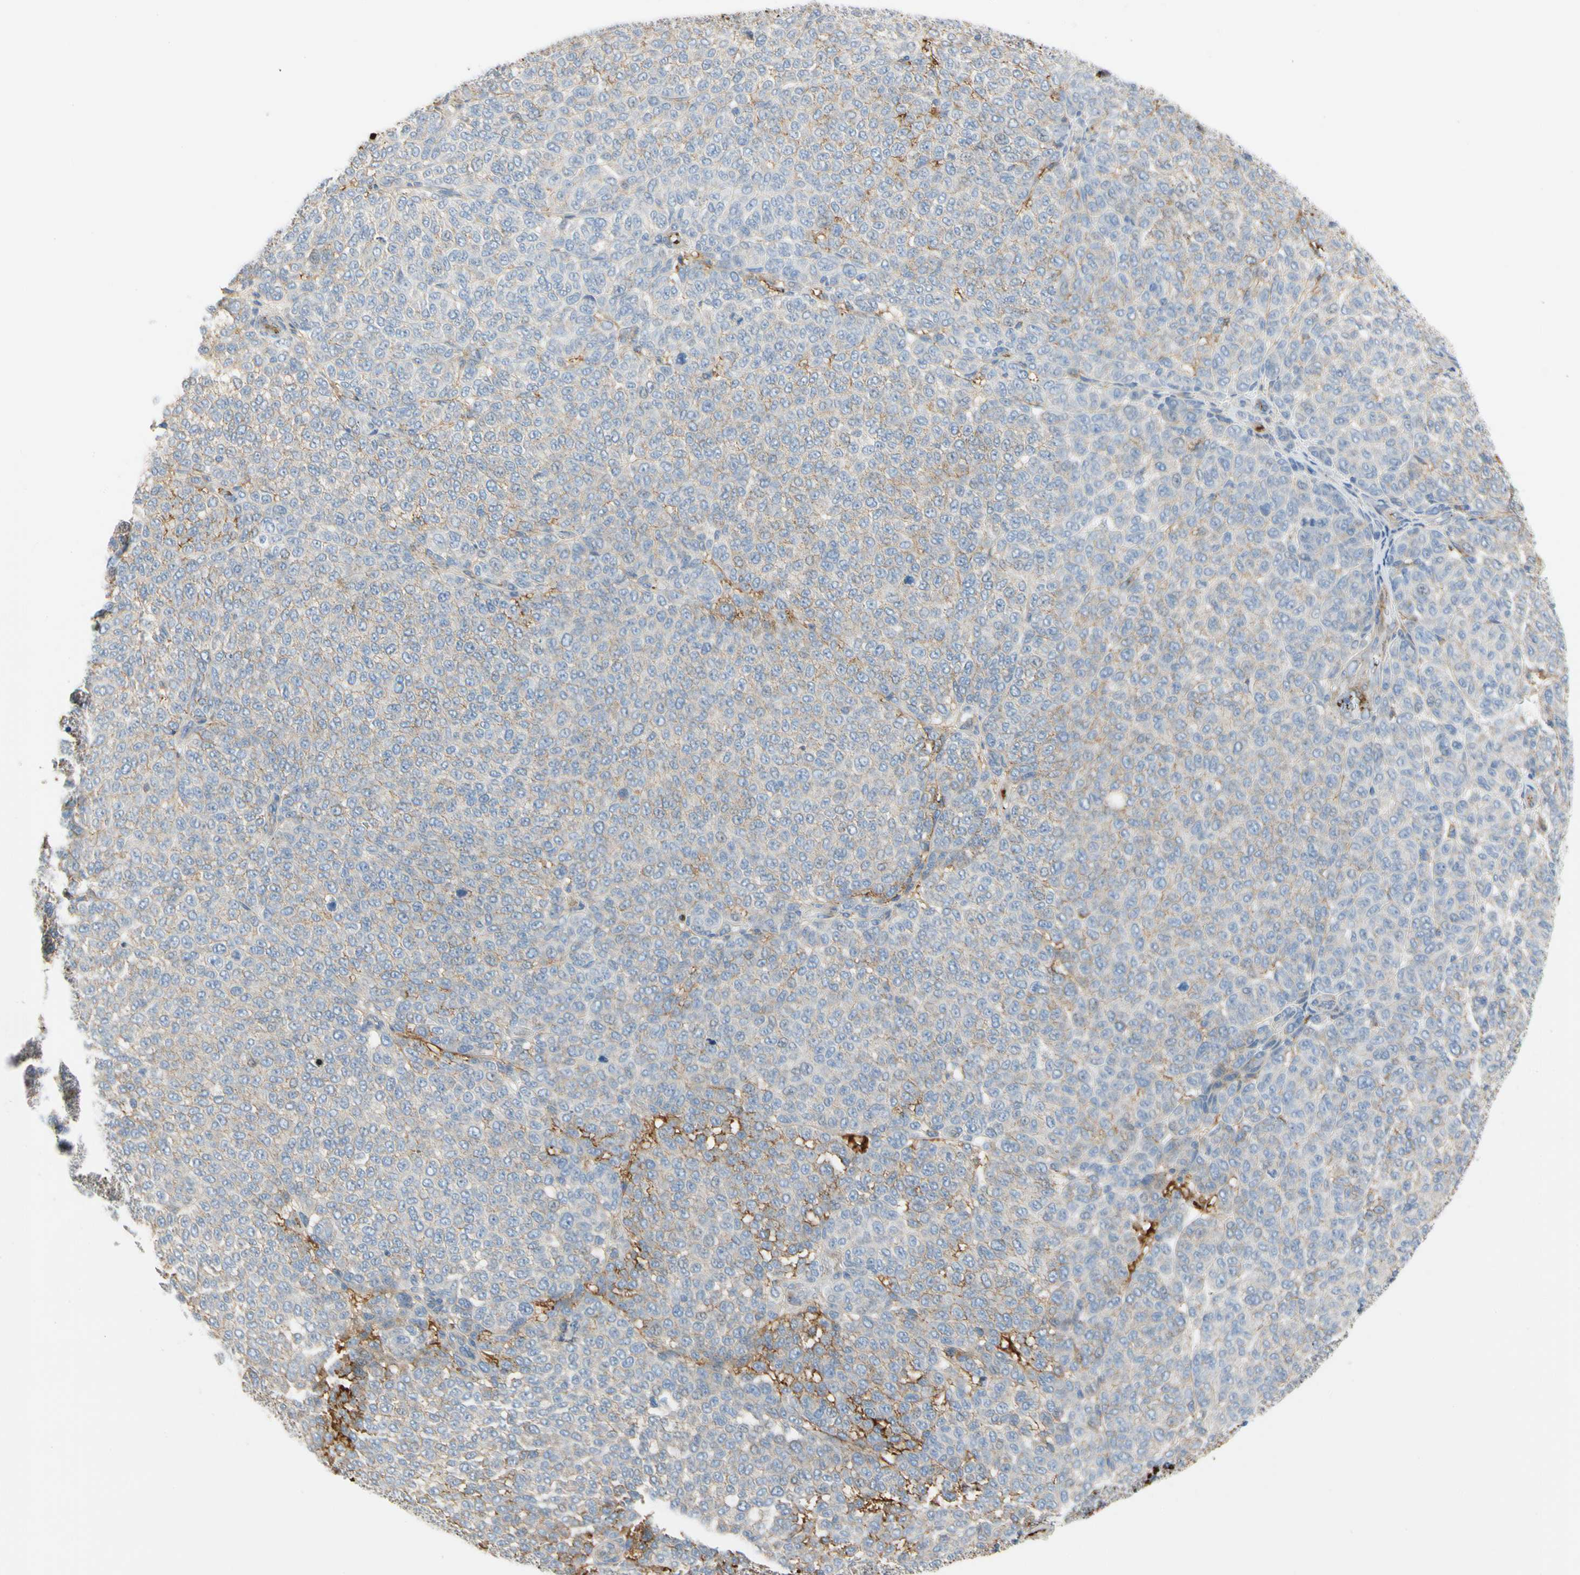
{"staining": {"intensity": "weak", "quantity": "25%-75%", "location": "cytoplasmic/membranous"}, "tissue": "melanoma", "cell_type": "Tumor cells", "image_type": "cancer", "snomed": [{"axis": "morphology", "description": "Malignant melanoma, NOS"}, {"axis": "topography", "description": "Skin"}], "caption": "A brown stain labels weak cytoplasmic/membranous expression of a protein in malignant melanoma tumor cells.", "gene": "FGB", "patient": {"sex": "male", "age": 59}}